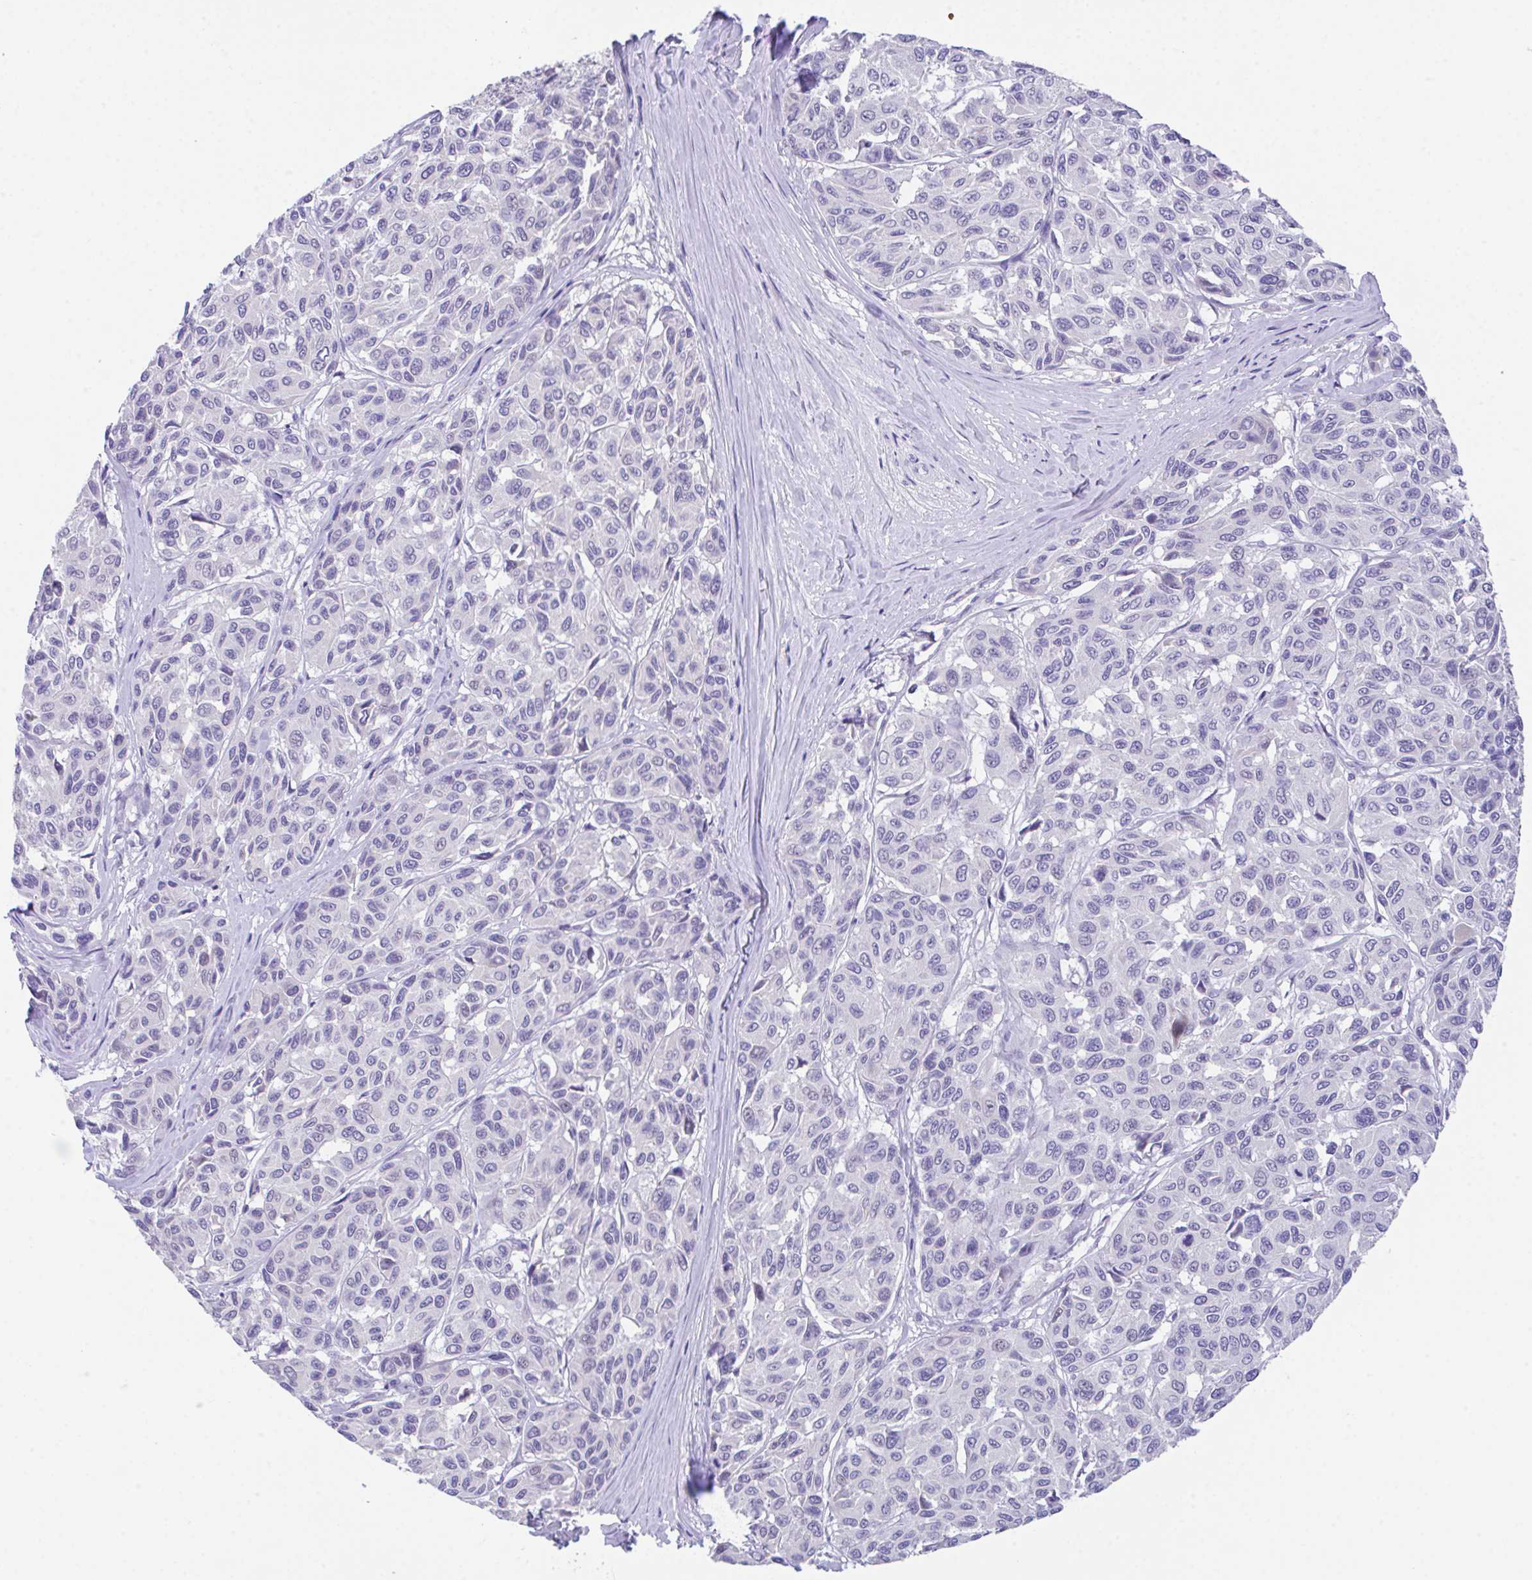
{"staining": {"intensity": "negative", "quantity": "none", "location": "none"}, "tissue": "melanoma", "cell_type": "Tumor cells", "image_type": "cancer", "snomed": [{"axis": "morphology", "description": "Malignant melanoma, NOS"}, {"axis": "topography", "description": "Skin"}], "caption": "Micrograph shows no significant protein expression in tumor cells of malignant melanoma.", "gene": "HOXB4", "patient": {"sex": "female", "age": 66}}